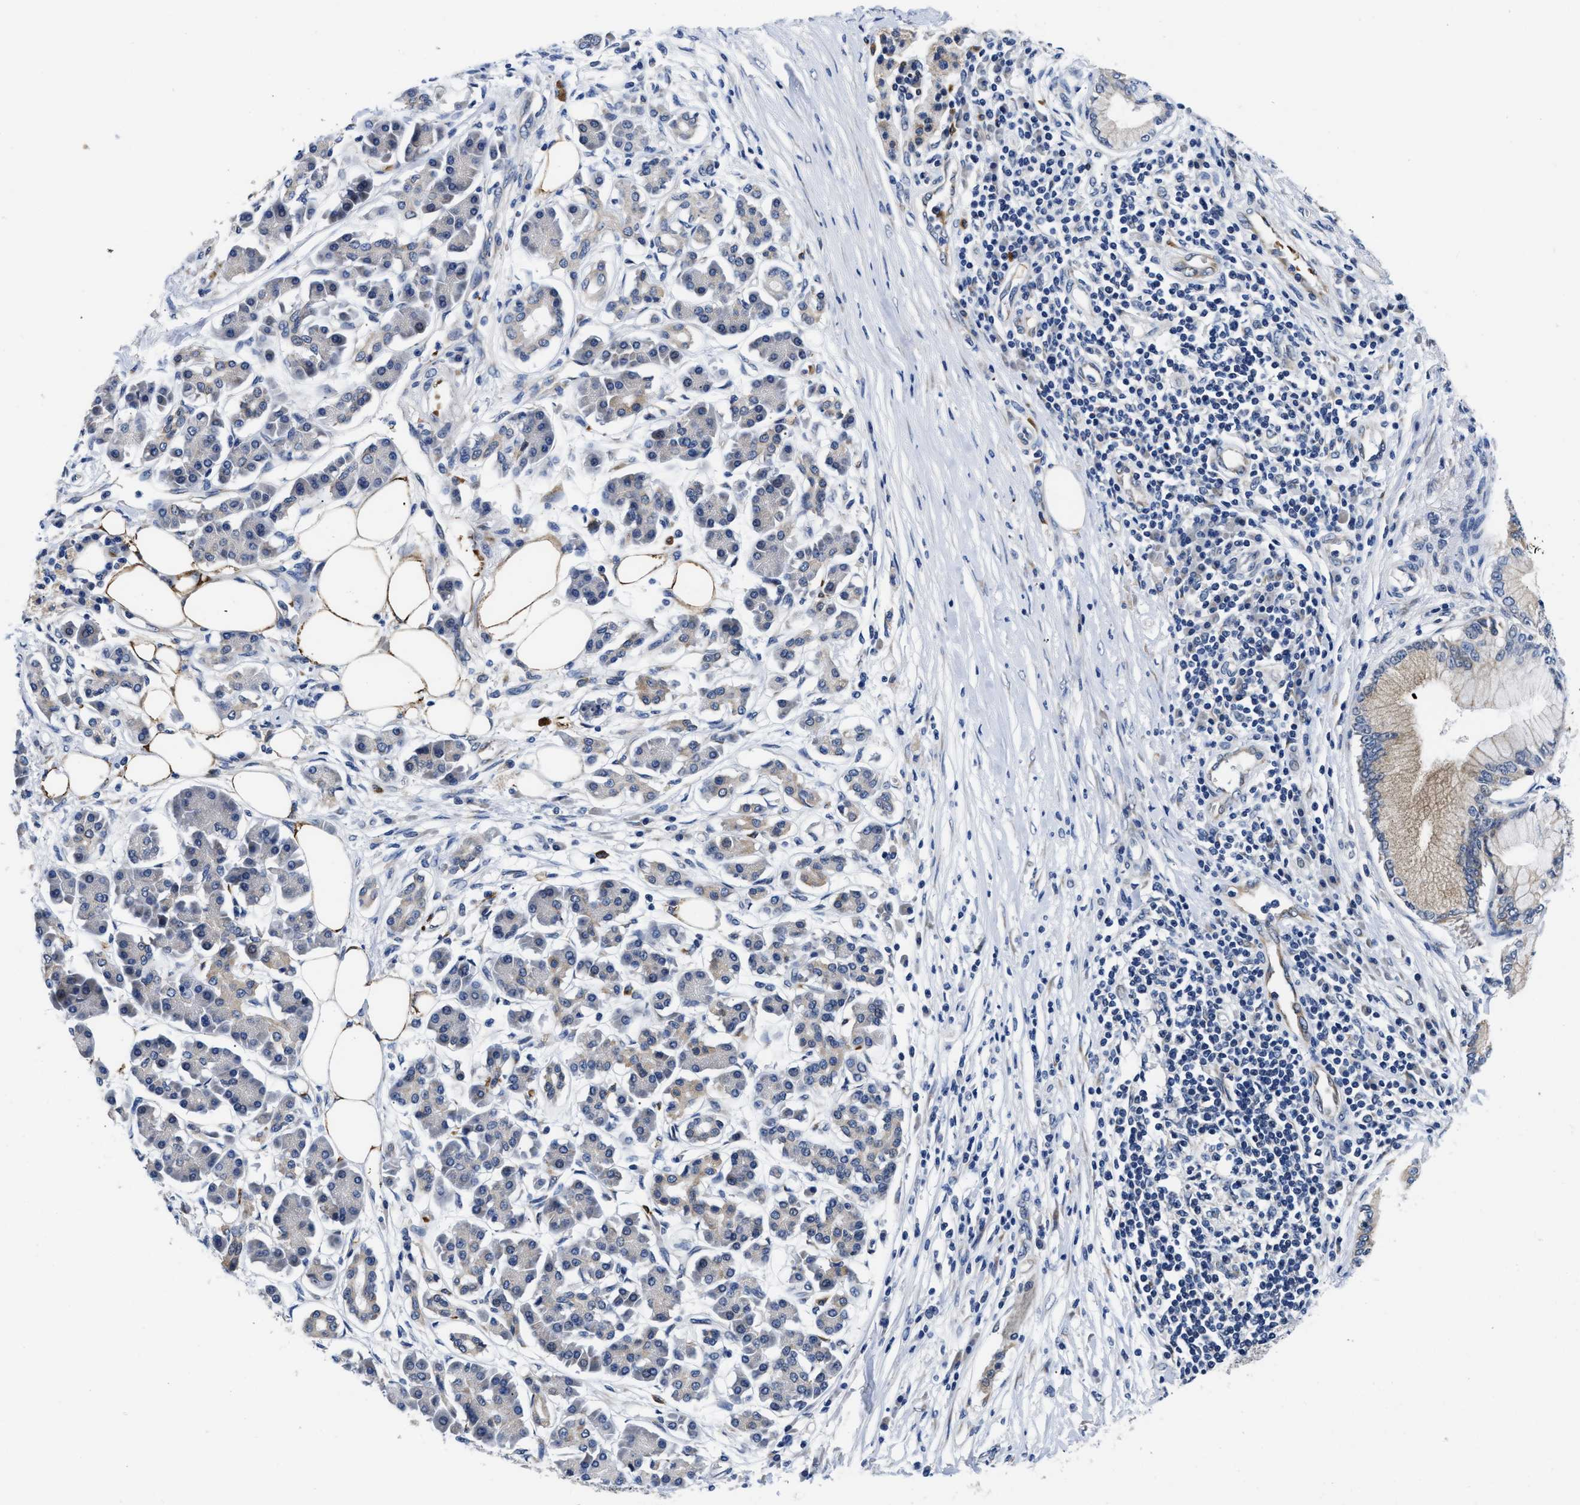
{"staining": {"intensity": "weak", "quantity": "25%-75%", "location": "cytoplasmic/membranous"}, "tissue": "pancreatic cancer", "cell_type": "Tumor cells", "image_type": "cancer", "snomed": [{"axis": "morphology", "description": "Adenocarcinoma, NOS"}, {"axis": "topography", "description": "Pancreas"}], "caption": "DAB immunohistochemical staining of human pancreatic cancer demonstrates weak cytoplasmic/membranous protein staining in approximately 25%-75% of tumor cells. (DAB = brown stain, brightfield microscopy at high magnification).", "gene": "RINT1", "patient": {"sex": "male", "age": 77}}